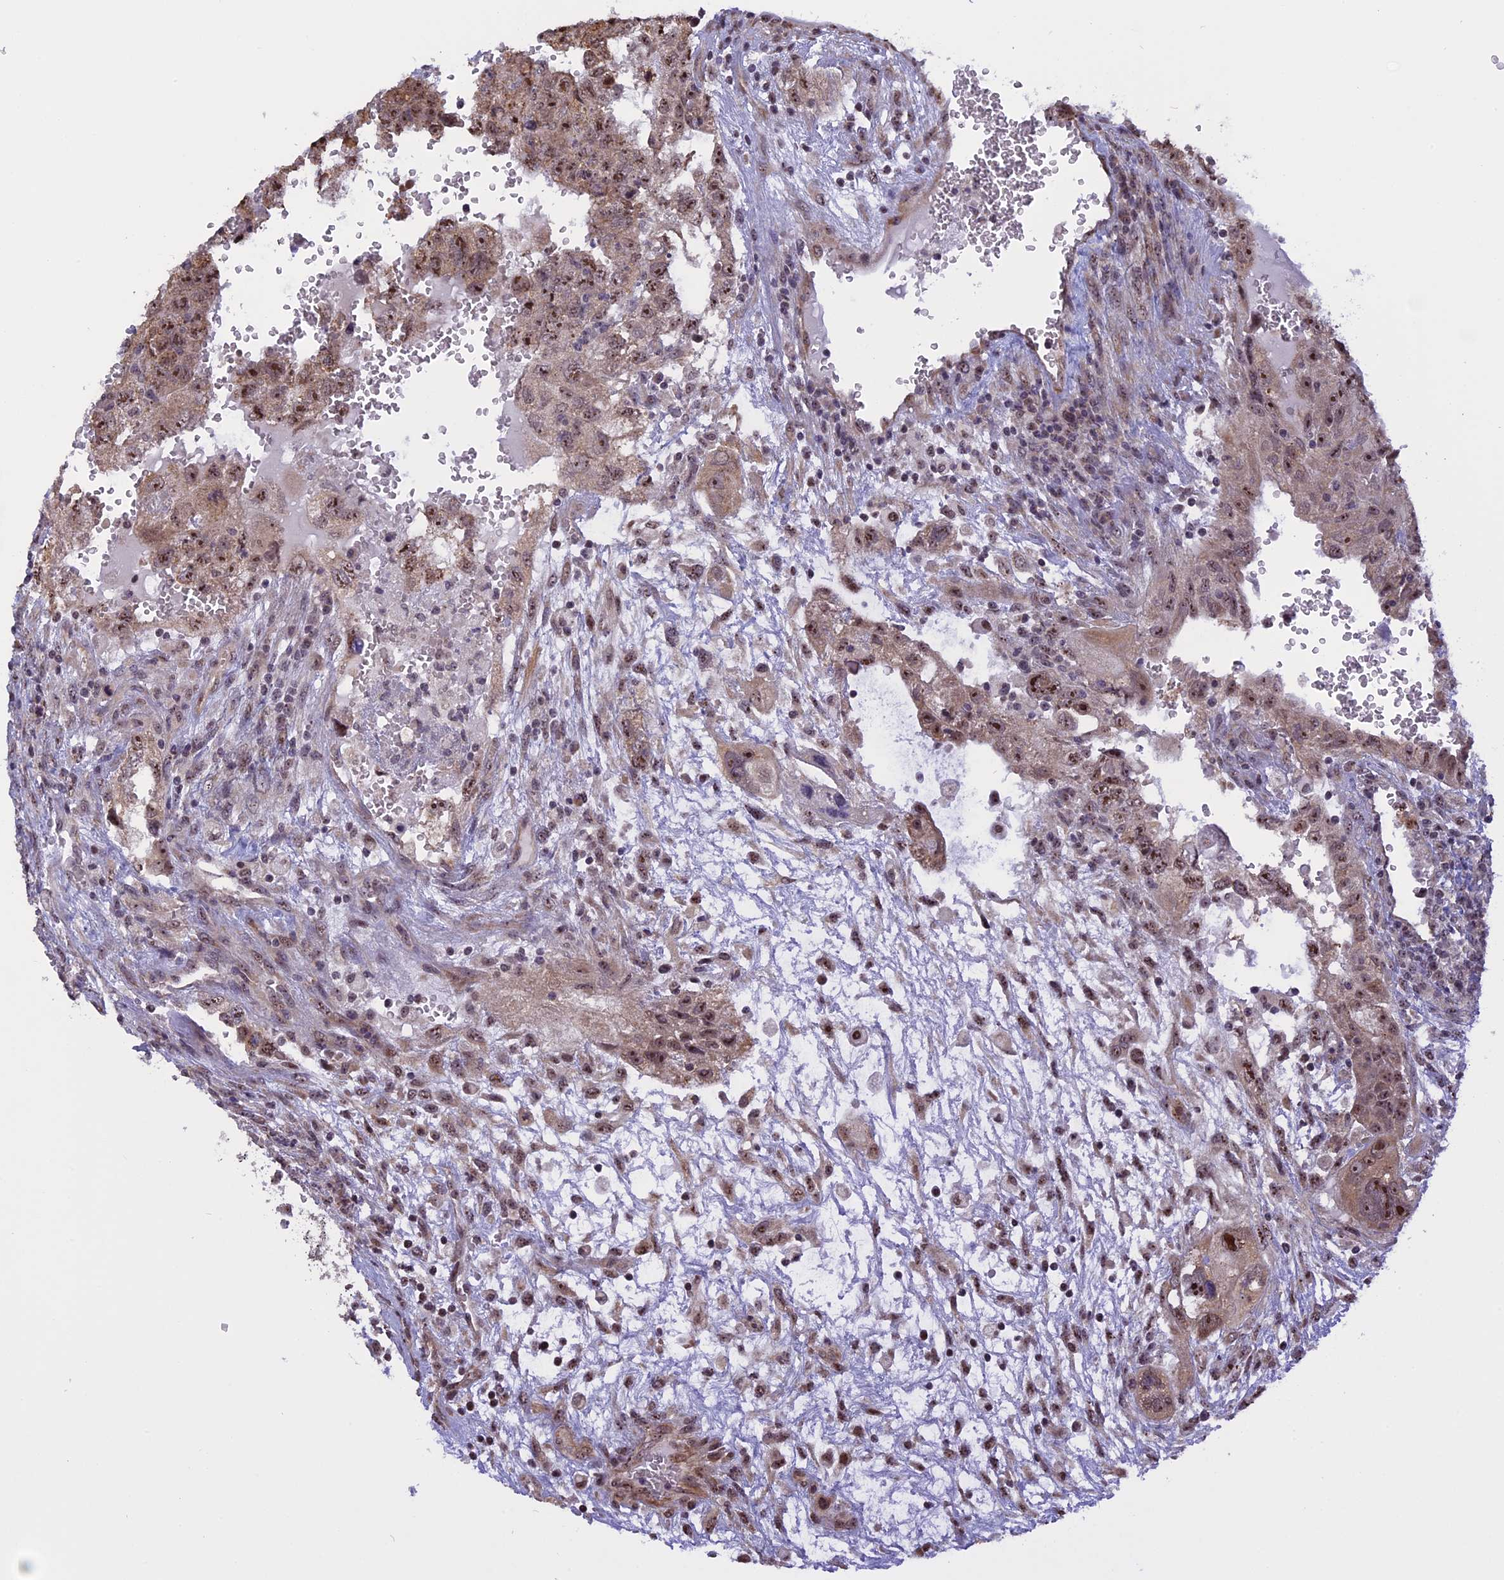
{"staining": {"intensity": "moderate", "quantity": ">75%", "location": "cytoplasmic/membranous,nuclear"}, "tissue": "testis cancer", "cell_type": "Tumor cells", "image_type": "cancer", "snomed": [{"axis": "morphology", "description": "Carcinoma, Embryonal, NOS"}, {"axis": "topography", "description": "Testis"}], "caption": "The micrograph exhibits a brown stain indicating the presence of a protein in the cytoplasmic/membranous and nuclear of tumor cells in testis embryonal carcinoma.", "gene": "MGA", "patient": {"sex": "male", "age": 36}}